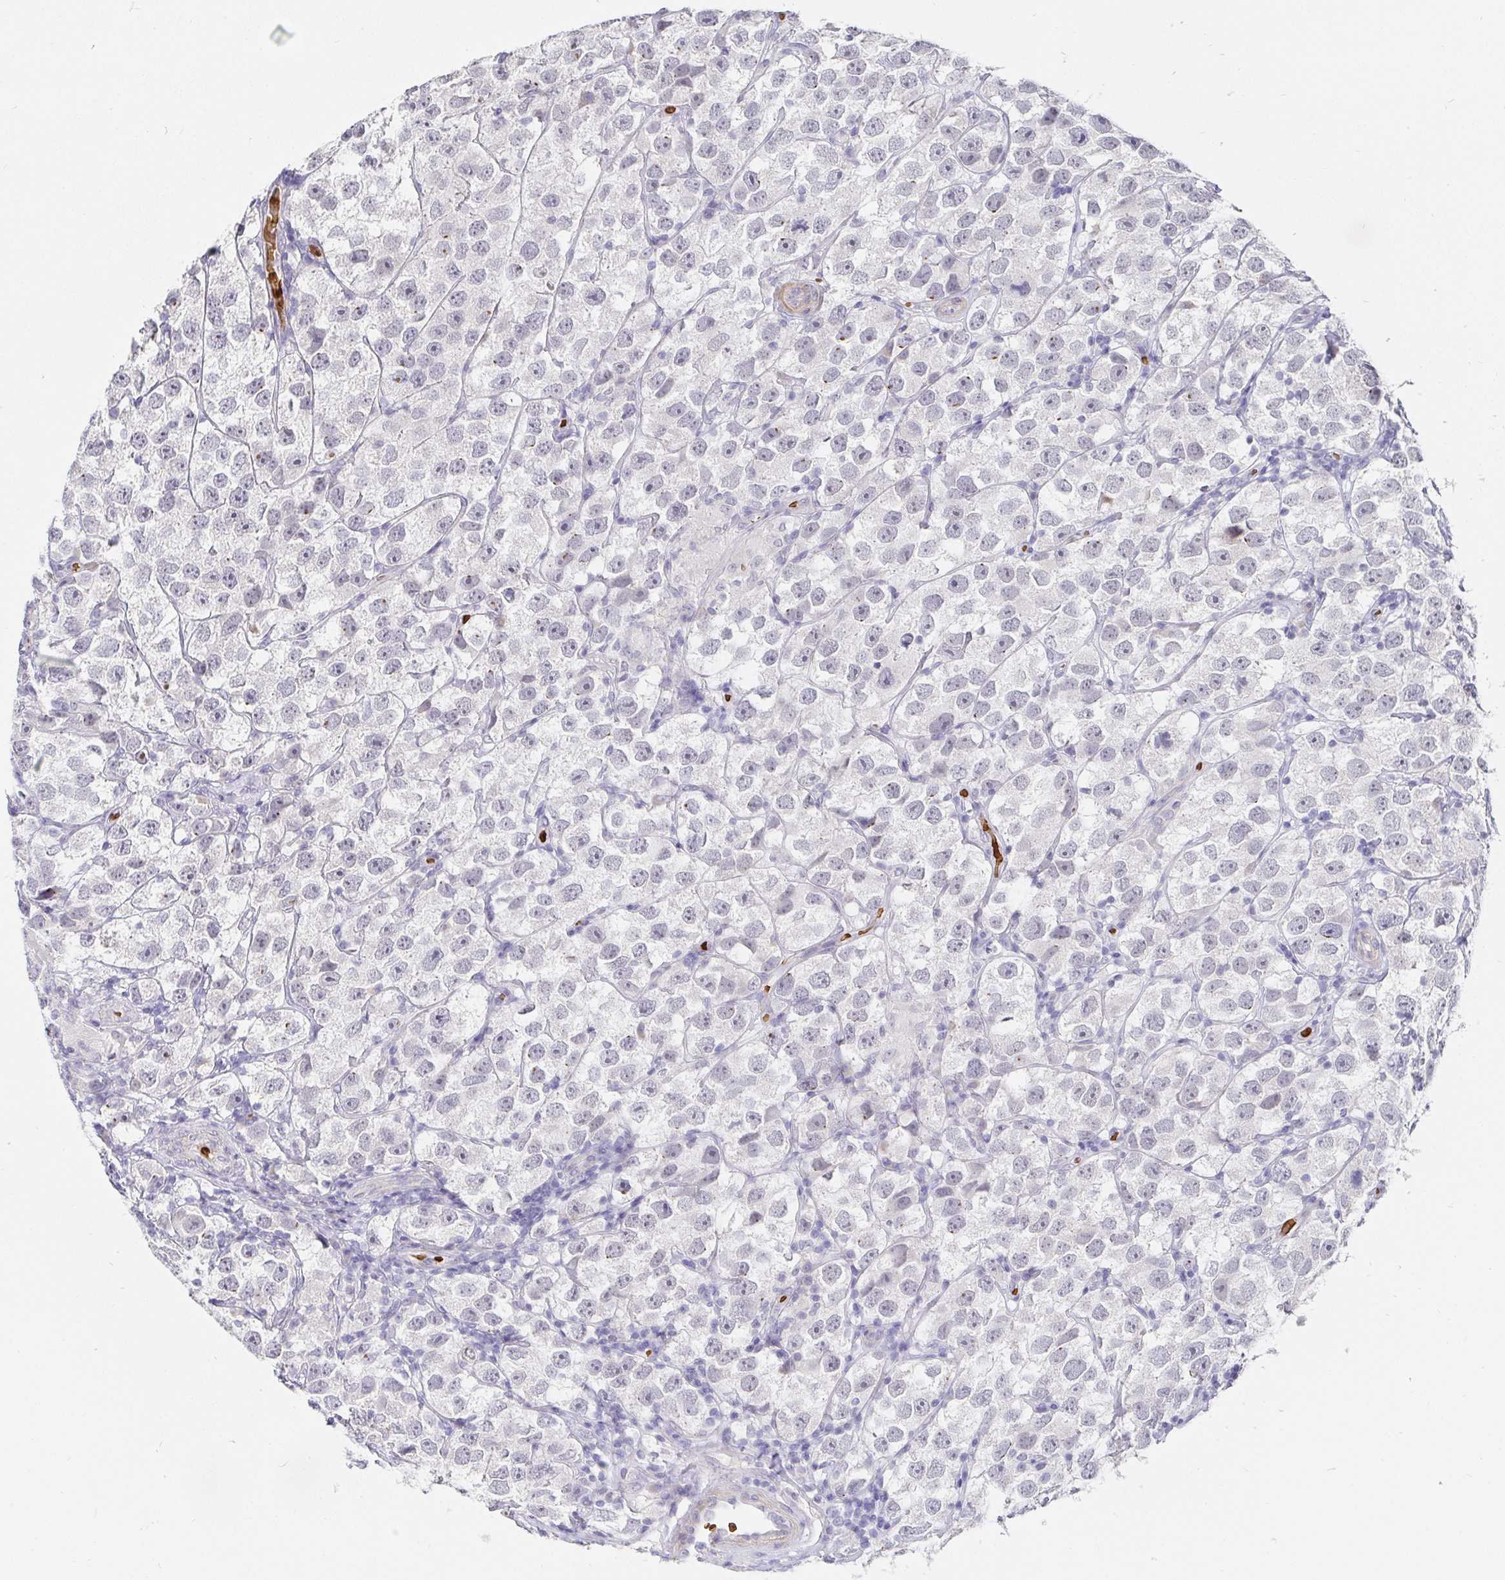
{"staining": {"intensity": "negative", "quantity": "none", "location": "none"}, "tissue": "testis cancer", "cell_type": "Tumor cells", "image_type": "cancer", "snomed": [{"axis": "morphology", "description": "Seminoma, NOS"}, {"axis": "topography", "description": "Testis"}], "caption": "DAB (3,3'-diaminobenzidine) immunohistochemical staining of seminoma (testis) reveals no significant expression in tumor cells.", "gene": "FGF21", "patient": {"sex": "male", "age": 26}}